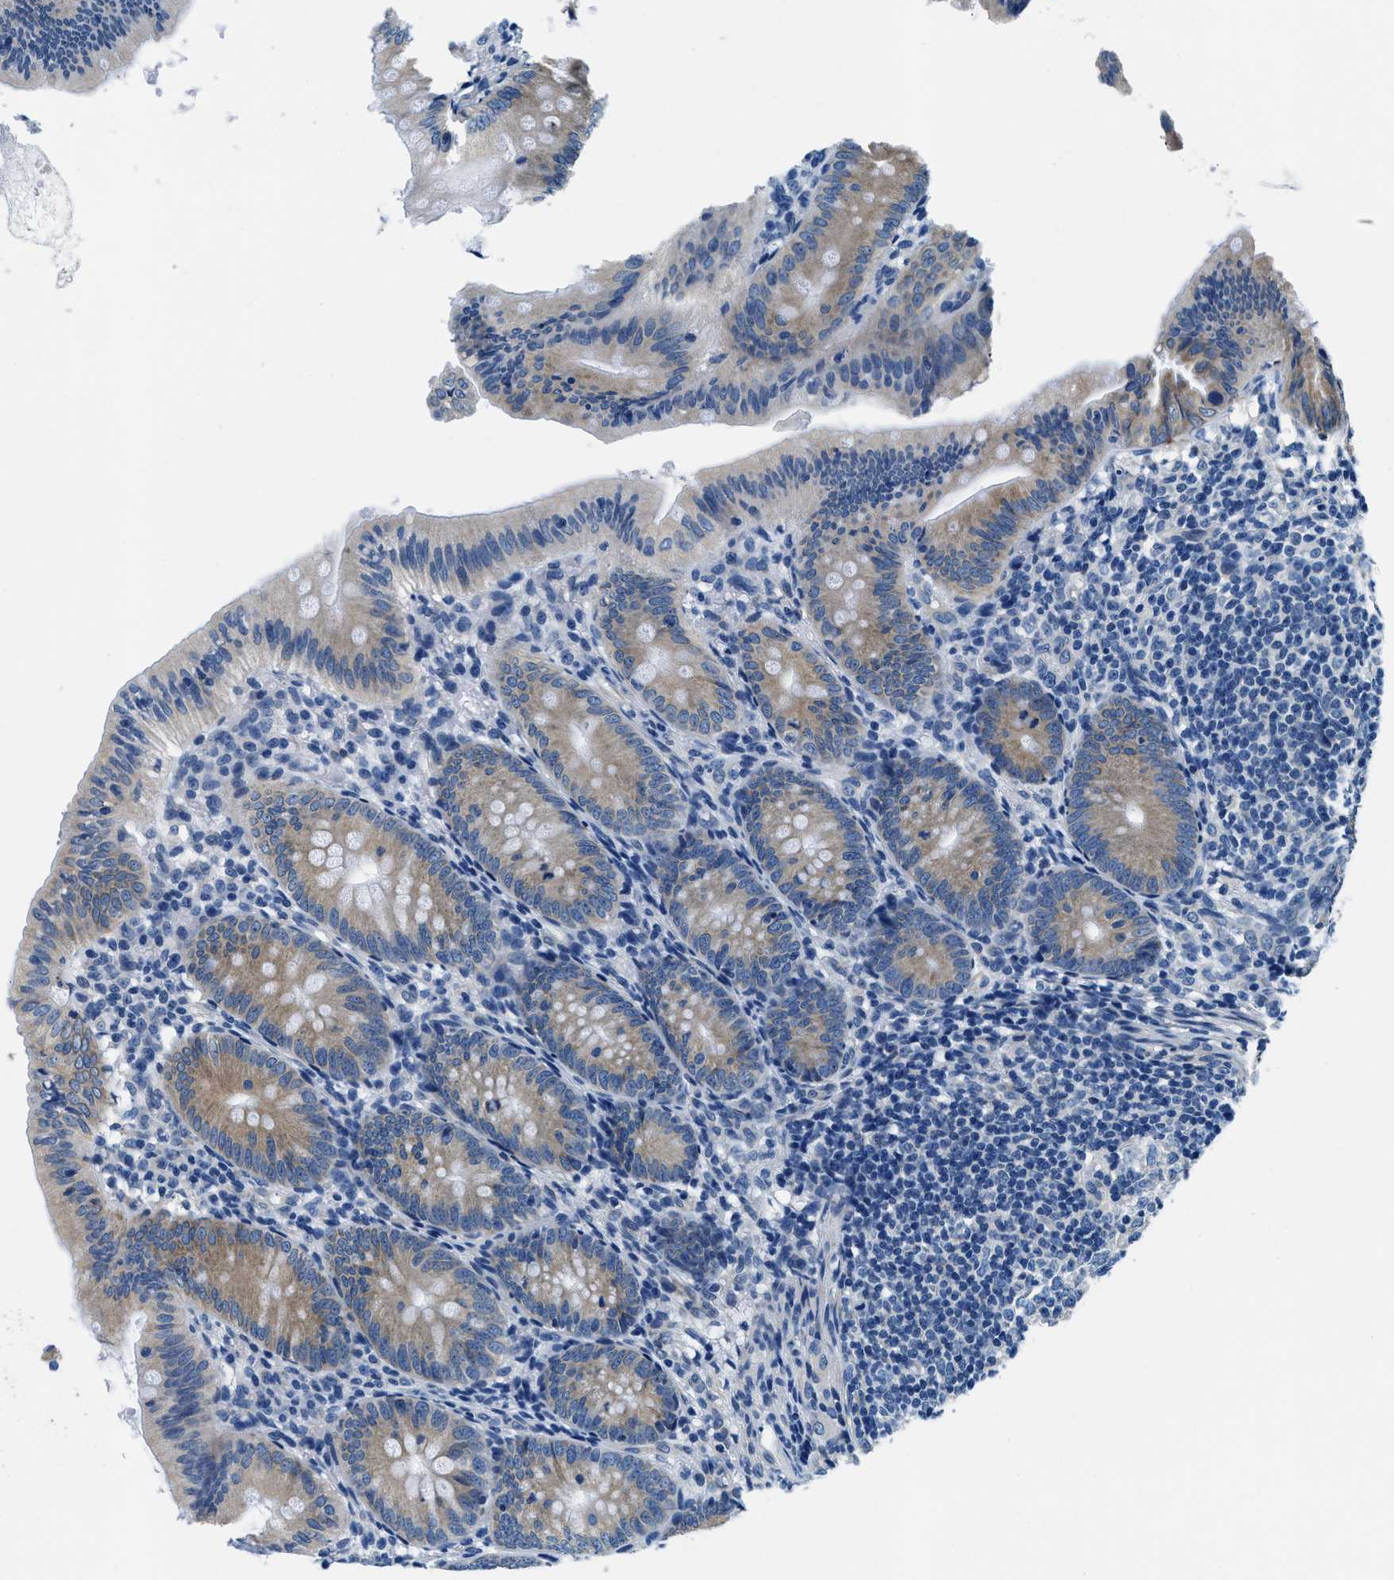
{"staining": {"intensity": "moderate", "quantity": ">75%", "location": "cytoplasmic/membranous"}, "tissue": "appendix", "cell_type": "Glandular cells", "image_type": "normal", "snomed": [{"axis": "morphology", "description": "Normal tissue, NOS"}, {"axis": "topography", "description": "Appendix"}], "caption": "A photomicrograph showing moderate cytoplasmic/membranous staining in approximately >75% of glandular cells in unremarkable appendix, as visualized by brown immunohistochemical staining.", "gene": "UBAC2", "patient": {"sex": "male", "age": 1}}